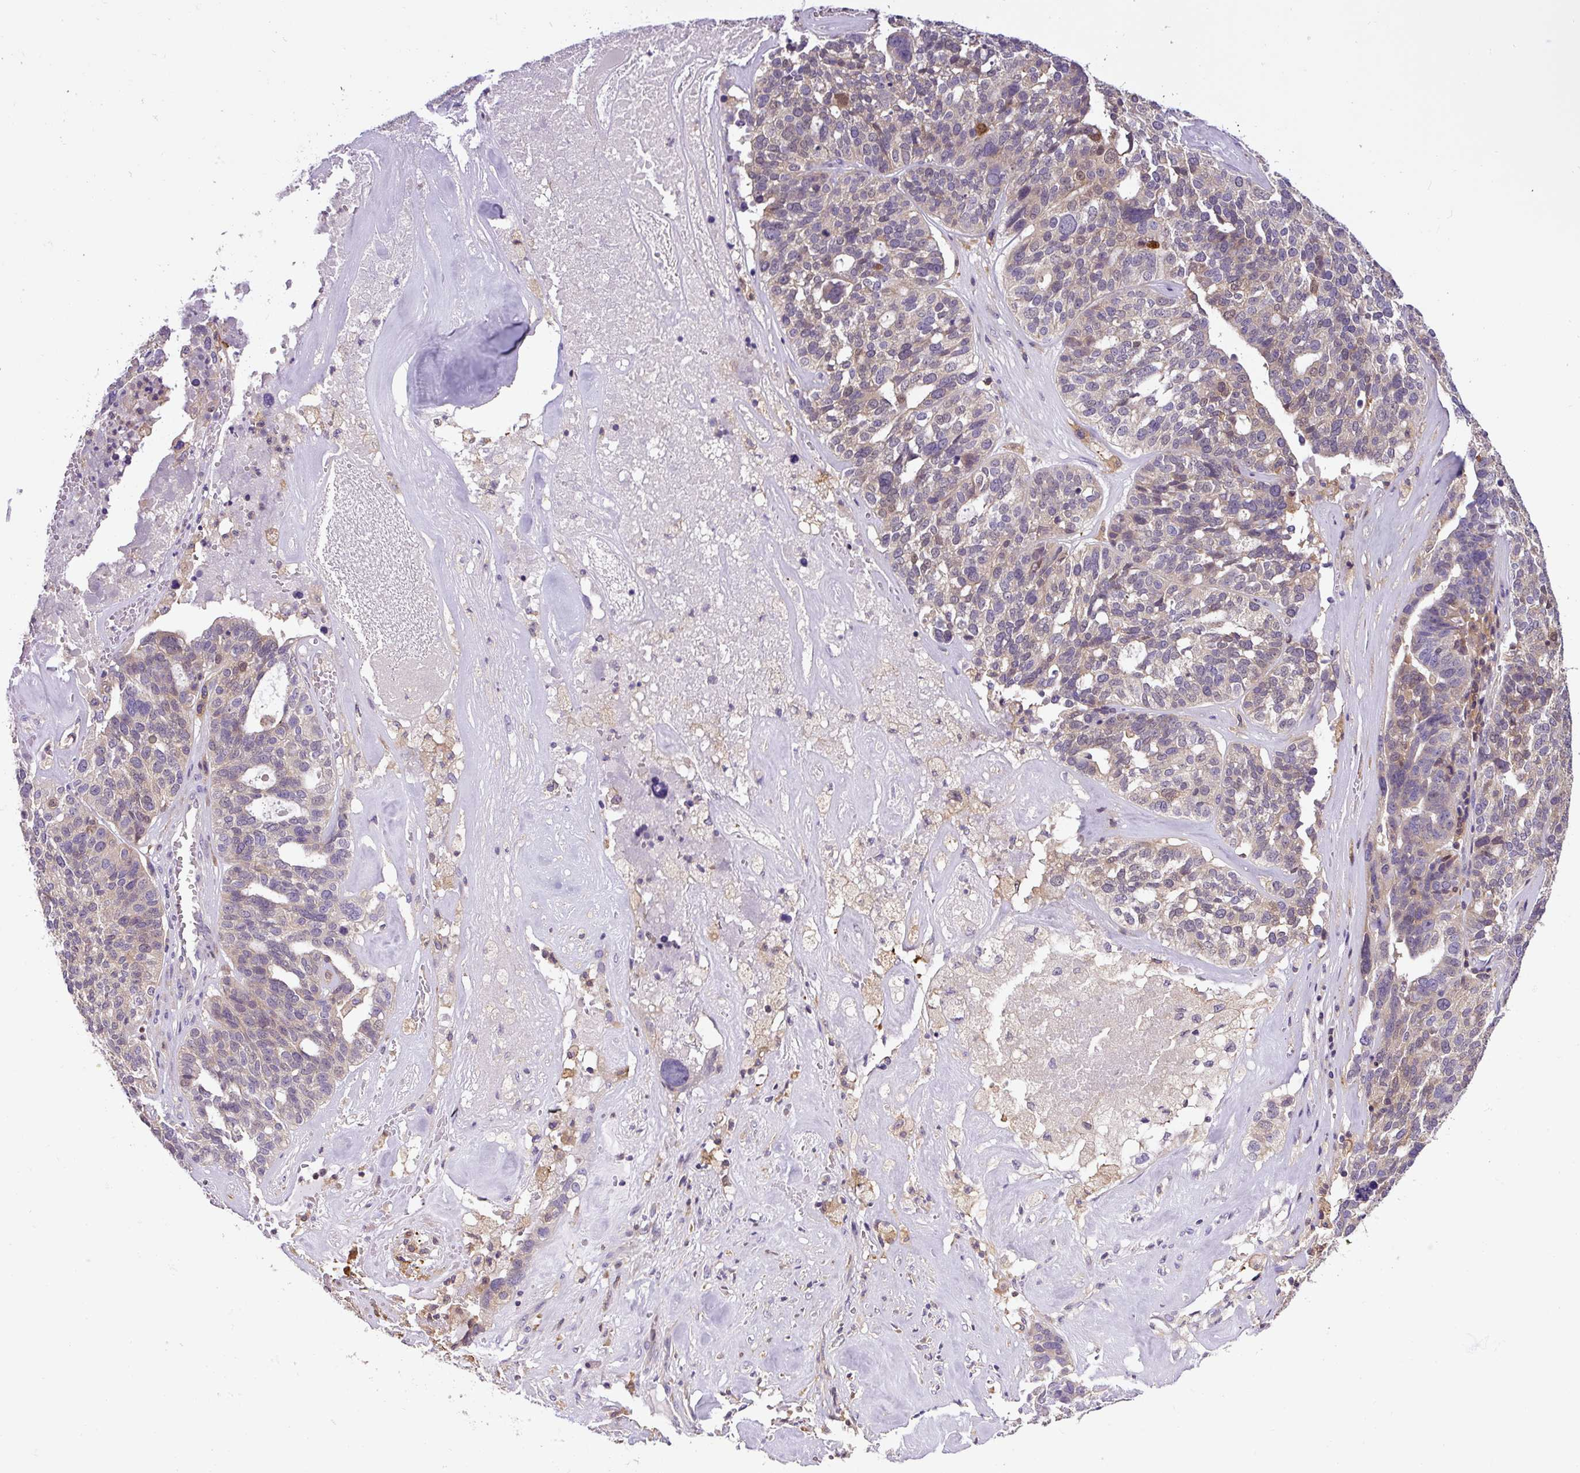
{"staining": {"intensity": "moderate", "quantity": "<25%", "location": "cytoplasmic/membranous"}, "tissue": "ovarian cancer", "cell_type": "Tumor cells", "image_type": "cancer", "snomed": [{"axis": "morphology", "description": "Cystadenocarcinoma, serous, NOS"}, {"axis": "topography", "description": "Ovary"}], "caption": "This photomicrograph demonstrates serous cystadenocarcinoma (ovarian) stained with IHC to label a protein in brown. The cytoplasmic/membranous of tumor cells show moderate positivity for the protein. Nuclei are counter-stained blue.", "gene": "CCDC28A", "patient": {"sex": "female", "age": 59}}